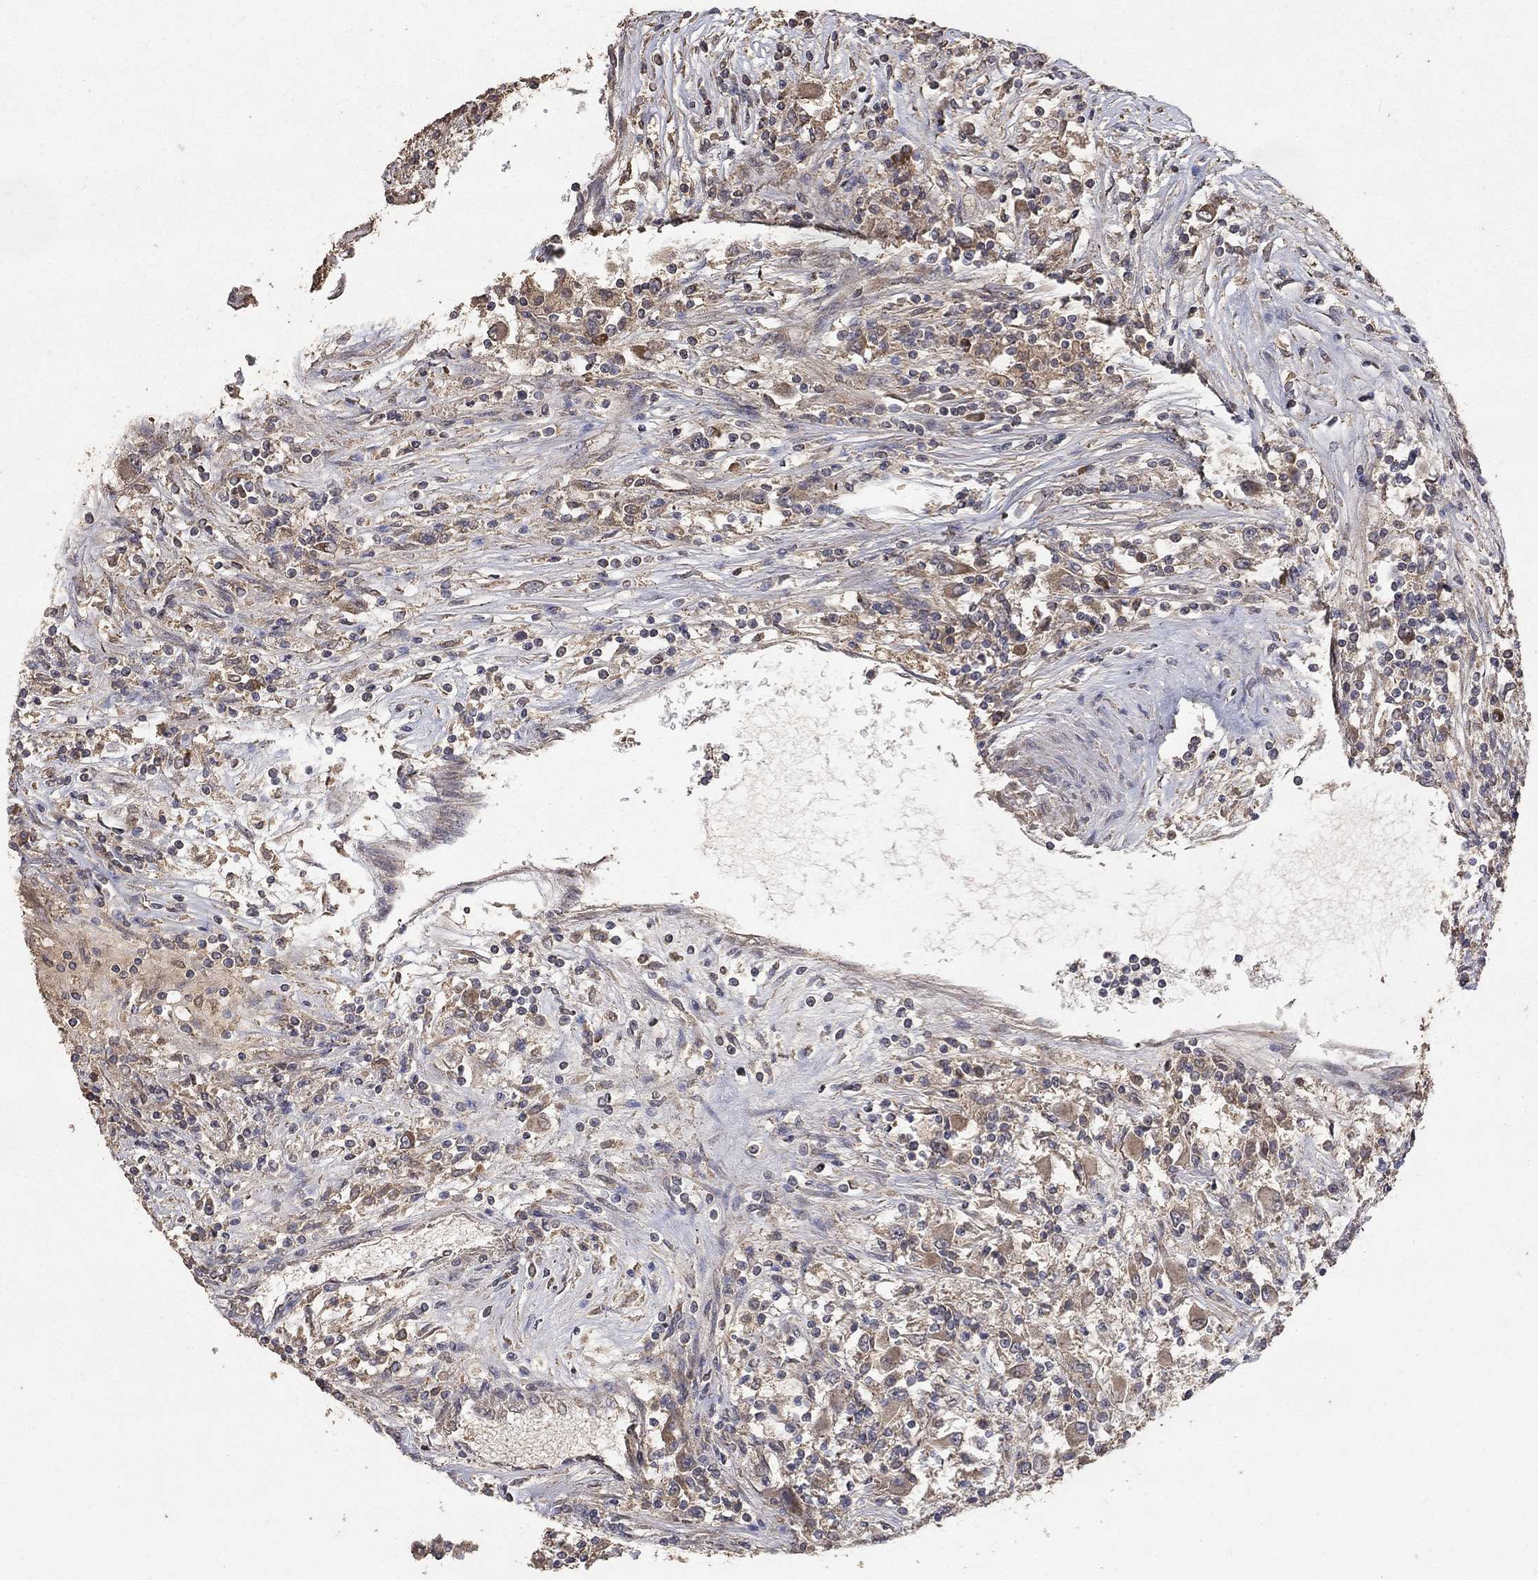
{"staining": {"intensity": "weak", "quantity": "25%-75%", "location": "cytoplasmic/membranous"}, "tissue": "renal cancer", "cell_type": "Tumor cells", "image_type": "cancer", "snomed": [{"axis": "morphology", "description": "Adenocarcinoma, NOS"}, {"axis": "topography", "description": "Kidney"}], "caption": "Approximately 25%-75% of tumor cells in human renal adenocarcinoma reveal weak cytoplasmic/membranous protein staining as visualized by brown immunohistochemical staining.", "gene": "C17orf75", "patient": {"sex": "female", "age": 67}}